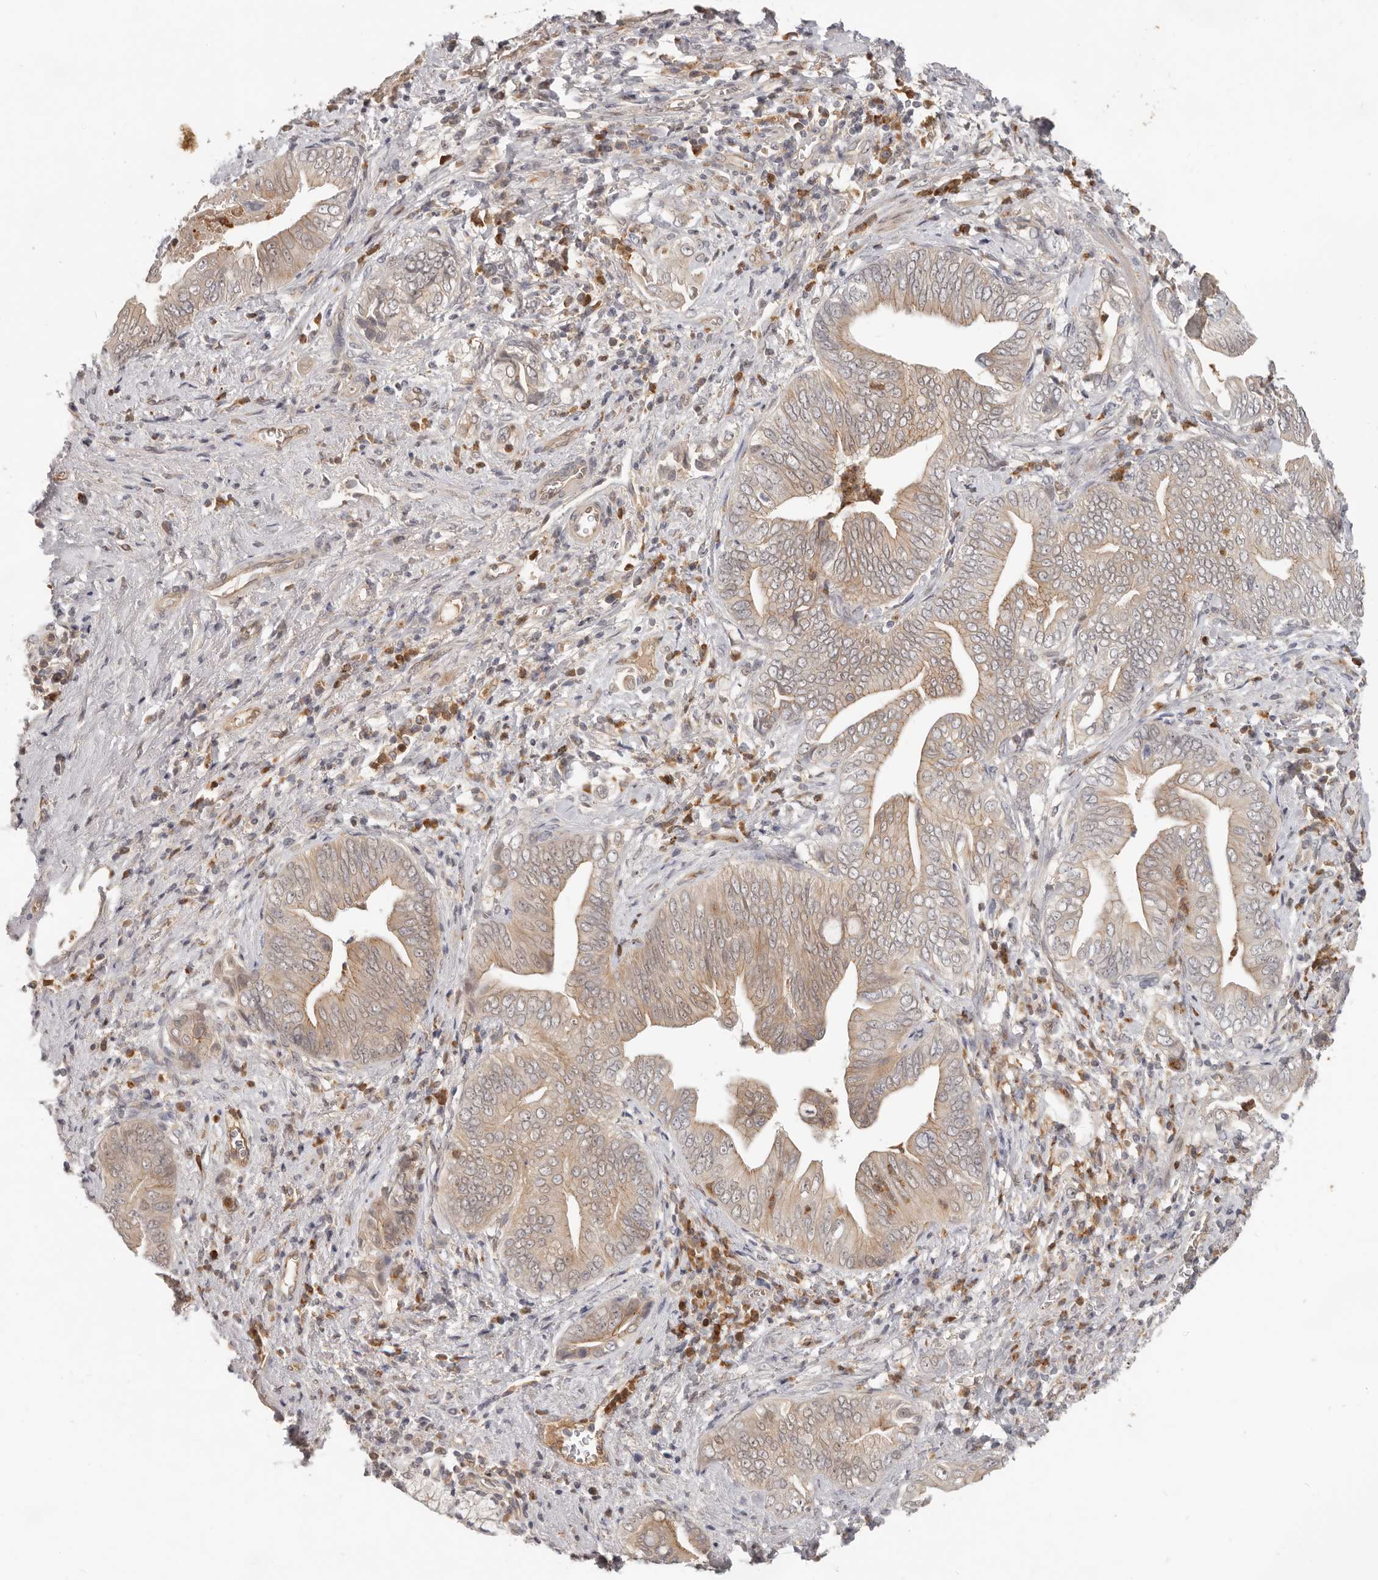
{"staining": {"intensity": "weak", "quantity": ">75%", "location": "cytoplasmic/membranous,nuclear"}, "tissue": "pancreatic cancer", "cell_type": "Tumor cells", "image_type": "cancer", "snomed": [{"axis": "morphology", "description": "Adenocarcinoma, NOS"}, {"axis": "topography", "description": "Pancreas"}], "caption": "Protein staining of adenocarcinoma (pancreatic) tissue exhibits weak cytoplasmic/membranous and nuclear positivity in approximately >75% of tumor cells. (DAB (3,3'-diaminobenzidine) IHC, brown staining for protein, blue staining for nuclei).", "gene": "USP49", "patient": {"sex": "male", "age": 75}}